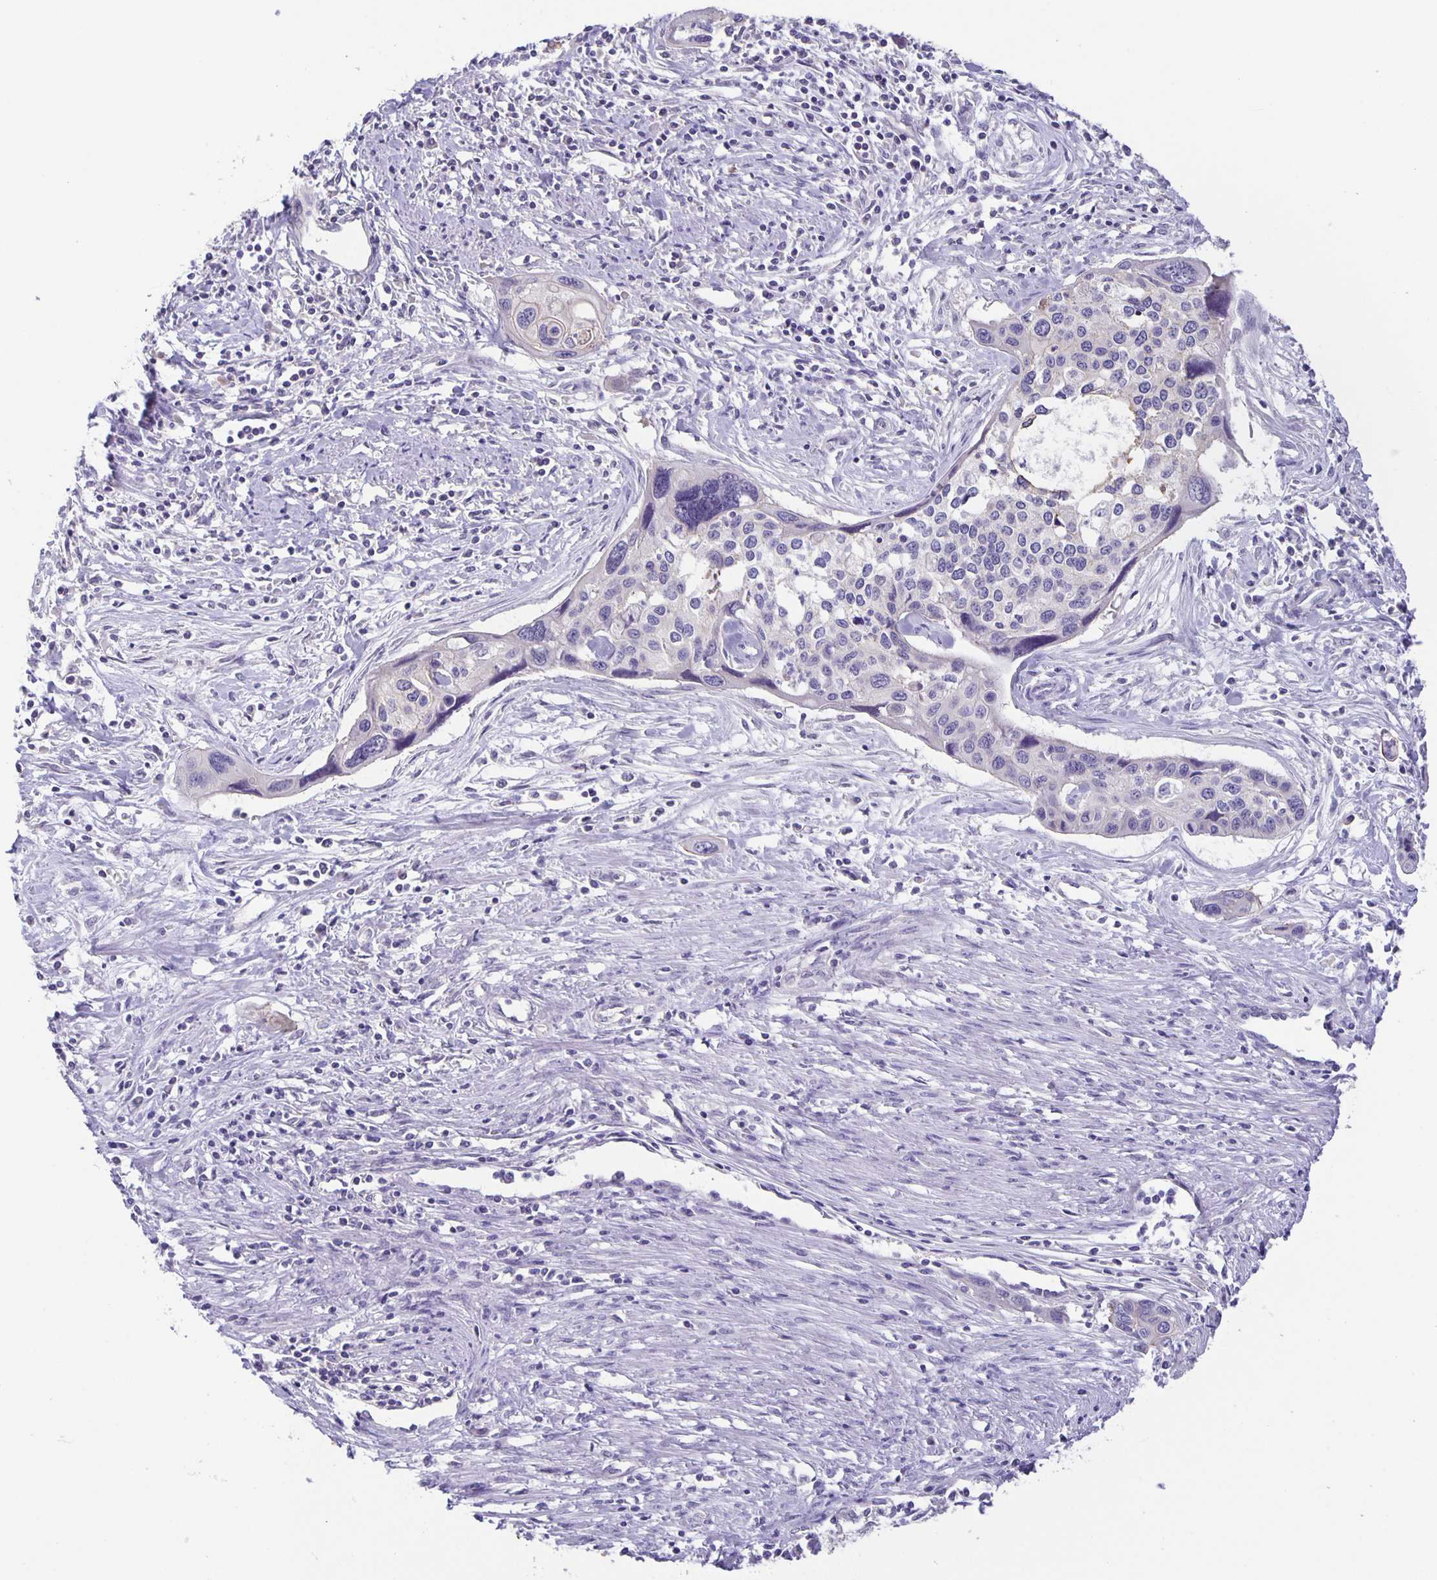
{"staining": {"intensity": "negative", "quantity": "none", "location": "none"}, "tissue": "cervical cancer", "cell_type": "Tumor cells", "image_type": "cancer", "snomed": [{"axis": "morphology", "description": "Squamous cell carcinoma, NOS"}, {"axis": "topography", "description": "Cervix"}], "caption": "The photomicrograph exhibits no significant positivity in tumor cells of cervical squamous cell carcinoma.", "gene": "PTPN3", "patient": {"sex": "female", "age": 31}}